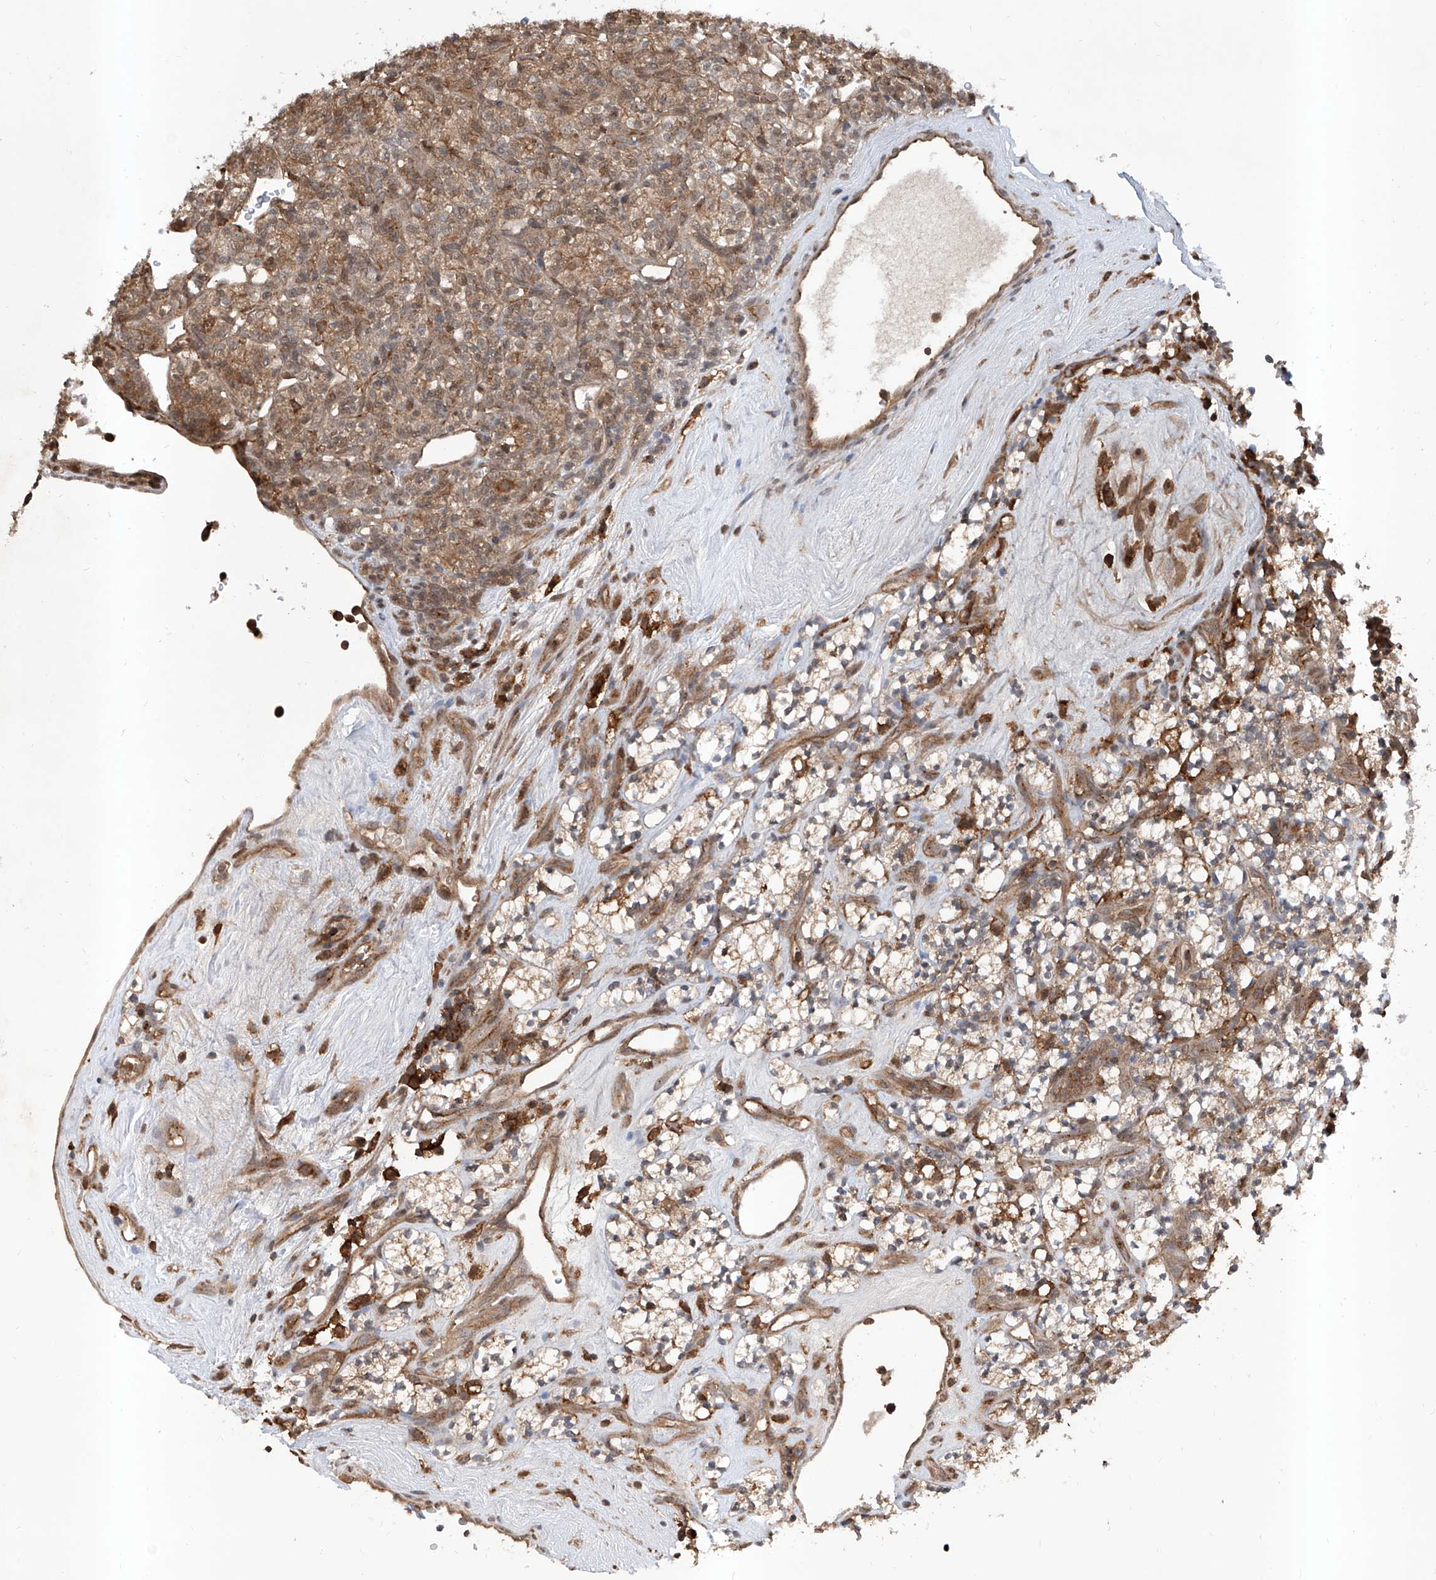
{"staining": {"intensity": "moderate", "quantity": ">75%", "location": "cytoplasmic/membranous"}, "tissue": "renal cancer", "cell_type": "Tumor cells", "image_type": "cancer", "snomed": [{"axis": "morphology", "description": "Adenocarcinoma, NOS"}, {"axis": "topography", "description": "Kidney"}], "caption": "Tumor cells display moderate cytoplasmic/membranous expression in approximately >75% of cells in renal adenocarcinoma.", "gene": "HOXC8", "patient": {"sex": "male", "age": 77}}